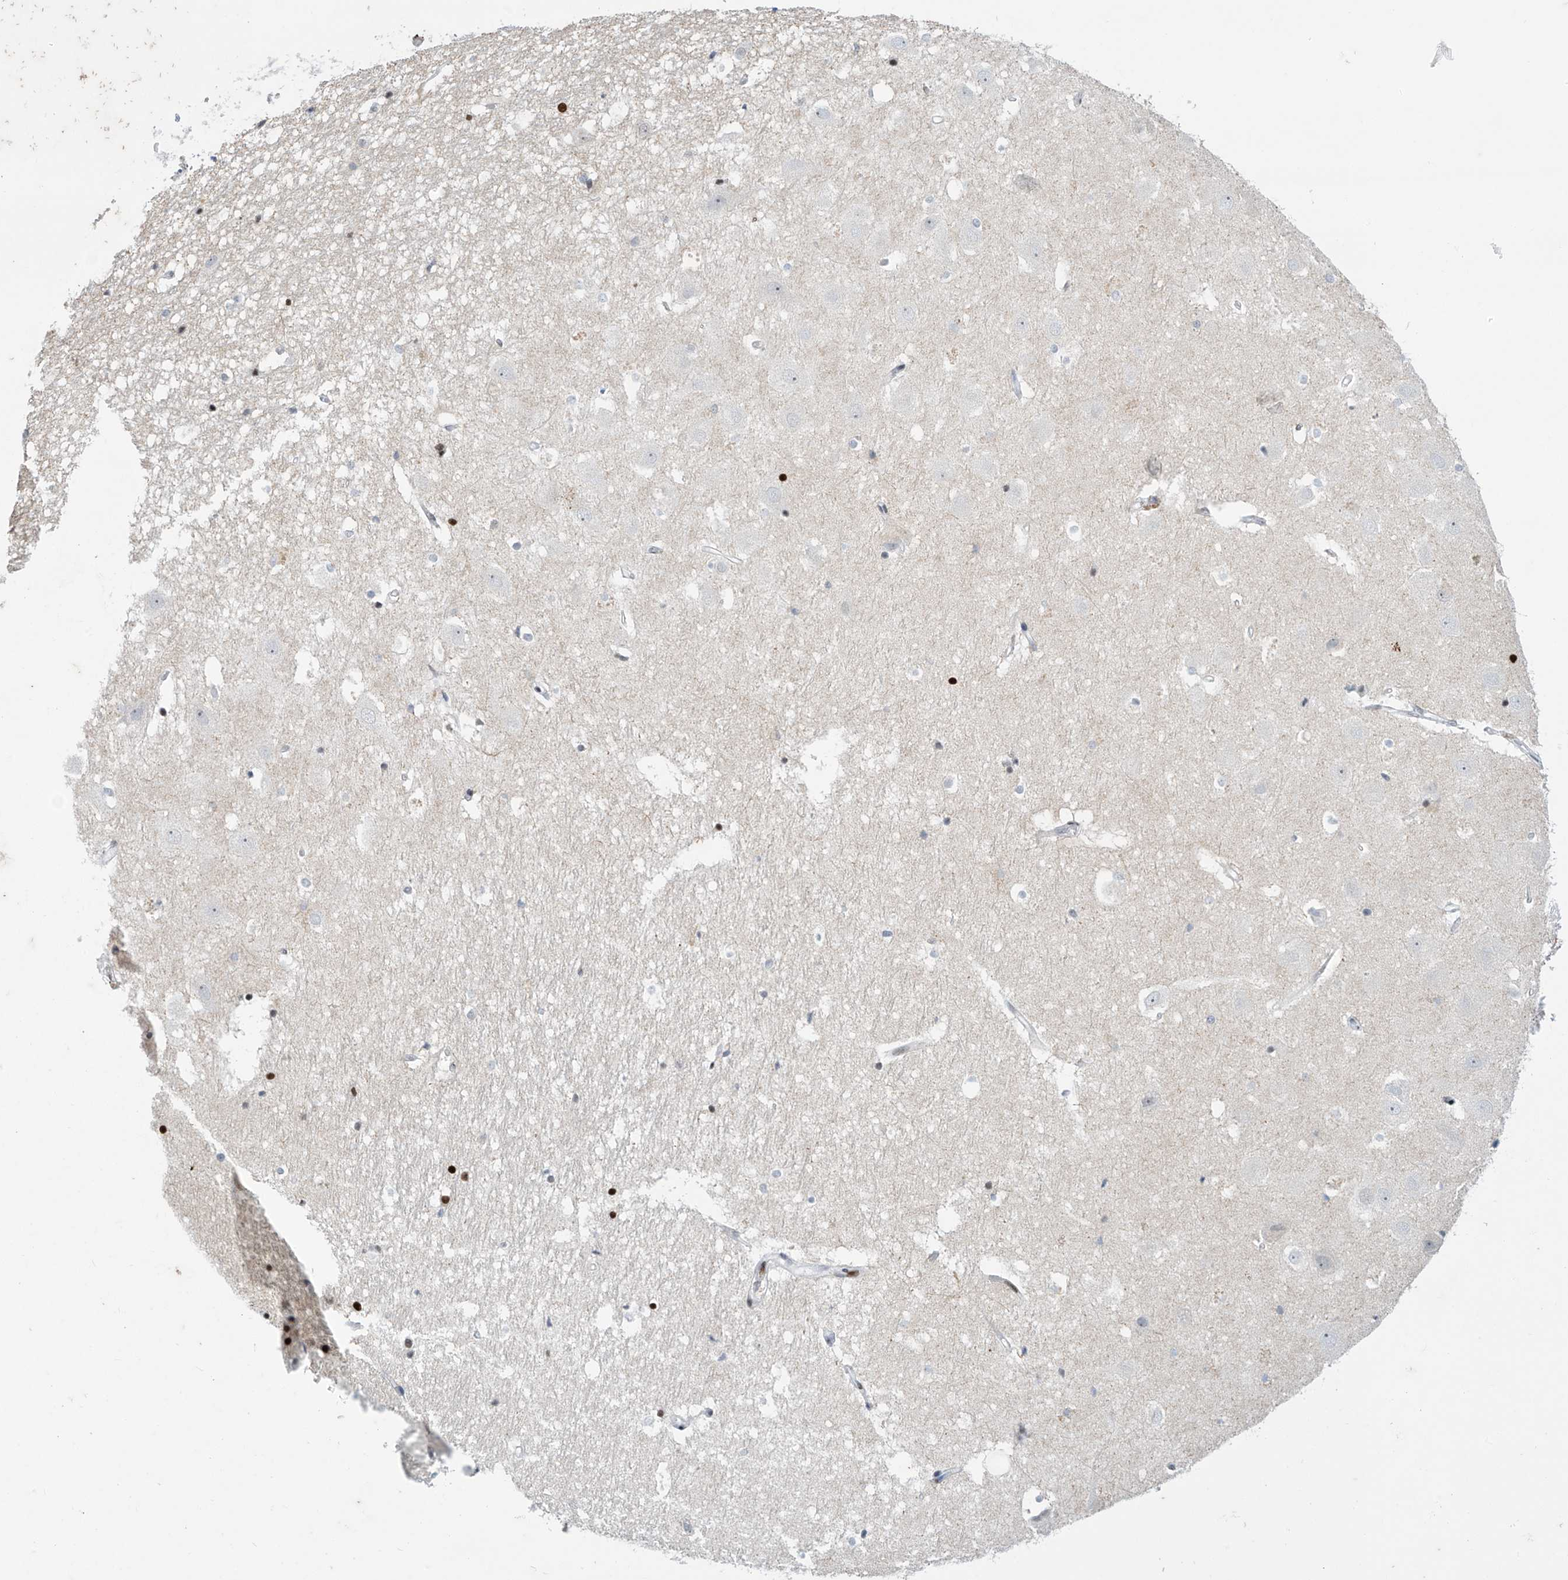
{"staining": {"intensity": "strong", "quantity": "<25%", "location": "nuclear"}, "tissue": "hippocampus", "cell_type": "Glial cells", "image_type": "normal", "snomed": [{"axis": "morphology", "description": "Normal tissue, NOS"}, {"axis": "topography", "description": "Hippocampus"}], "caption": "High-magnification brightfield microscopy of unremarkable hippocampus stained with DAB (brown) and counterstained with hematoxylin (blue). glial cells exhibit strong nuclear expression is identified in approximately<25% of cells.", "gene": "RFX7", "patient": {"sex": "female", "age": 52}}